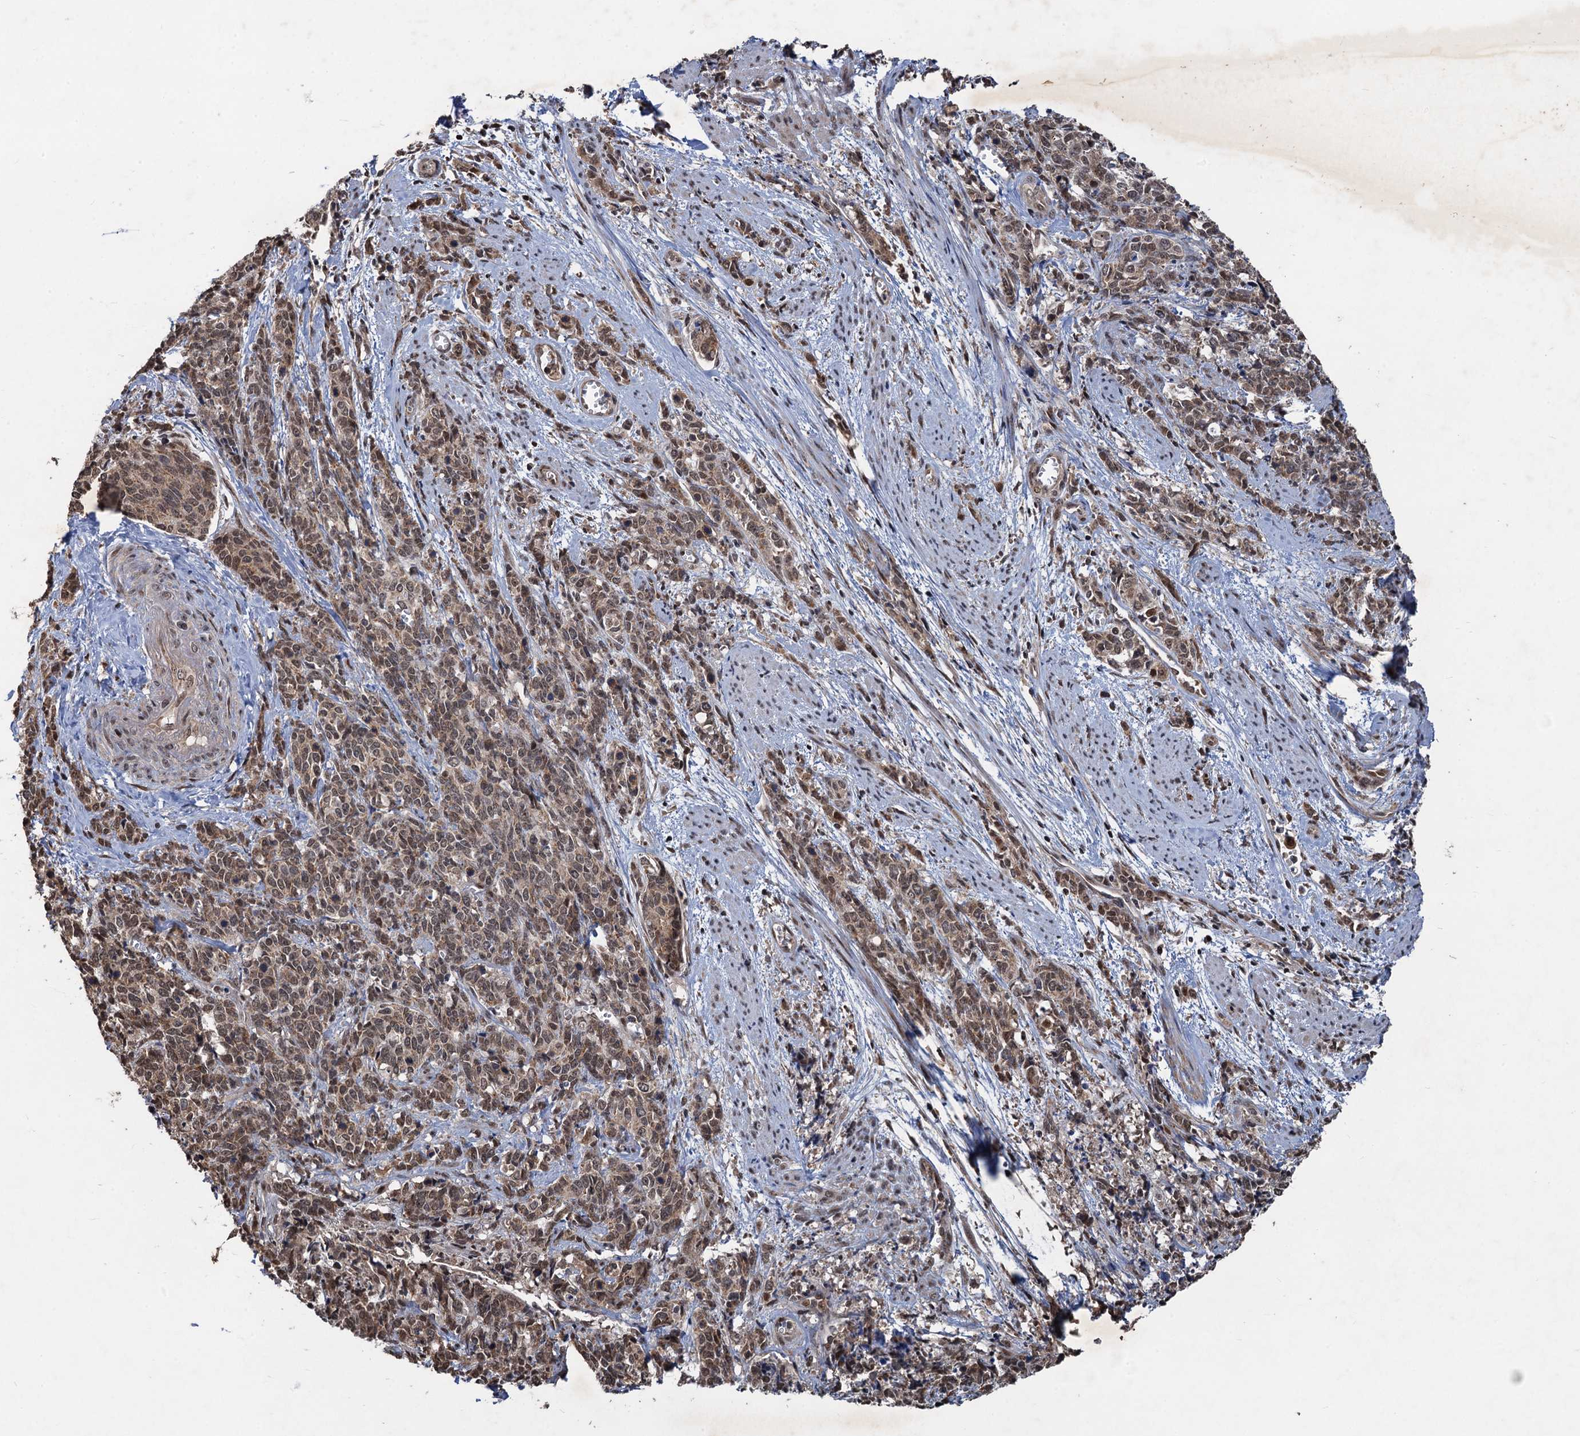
{"staining": {"intensity": "moderate", "quantity": ">75%", "location": "cytoplasmic/membranous,nuclear"}, "tissue": "cervical cancer", "cell_type": "Tumor cells", "image_type": "cancer", "snomed": [{"axis": "morphology", "description": "Squamous cell carcinoma, NOS"}, {"axis": "topography", "description": "Cervix"}], "caption": "A brown stain labels moderate cytoplasmic/membranous and nuclear positivity of a protein in cervical squamous cell carcinoma tumor cells.", "gene": "REP15", "patient": {"sex": "female", "age": 60}}